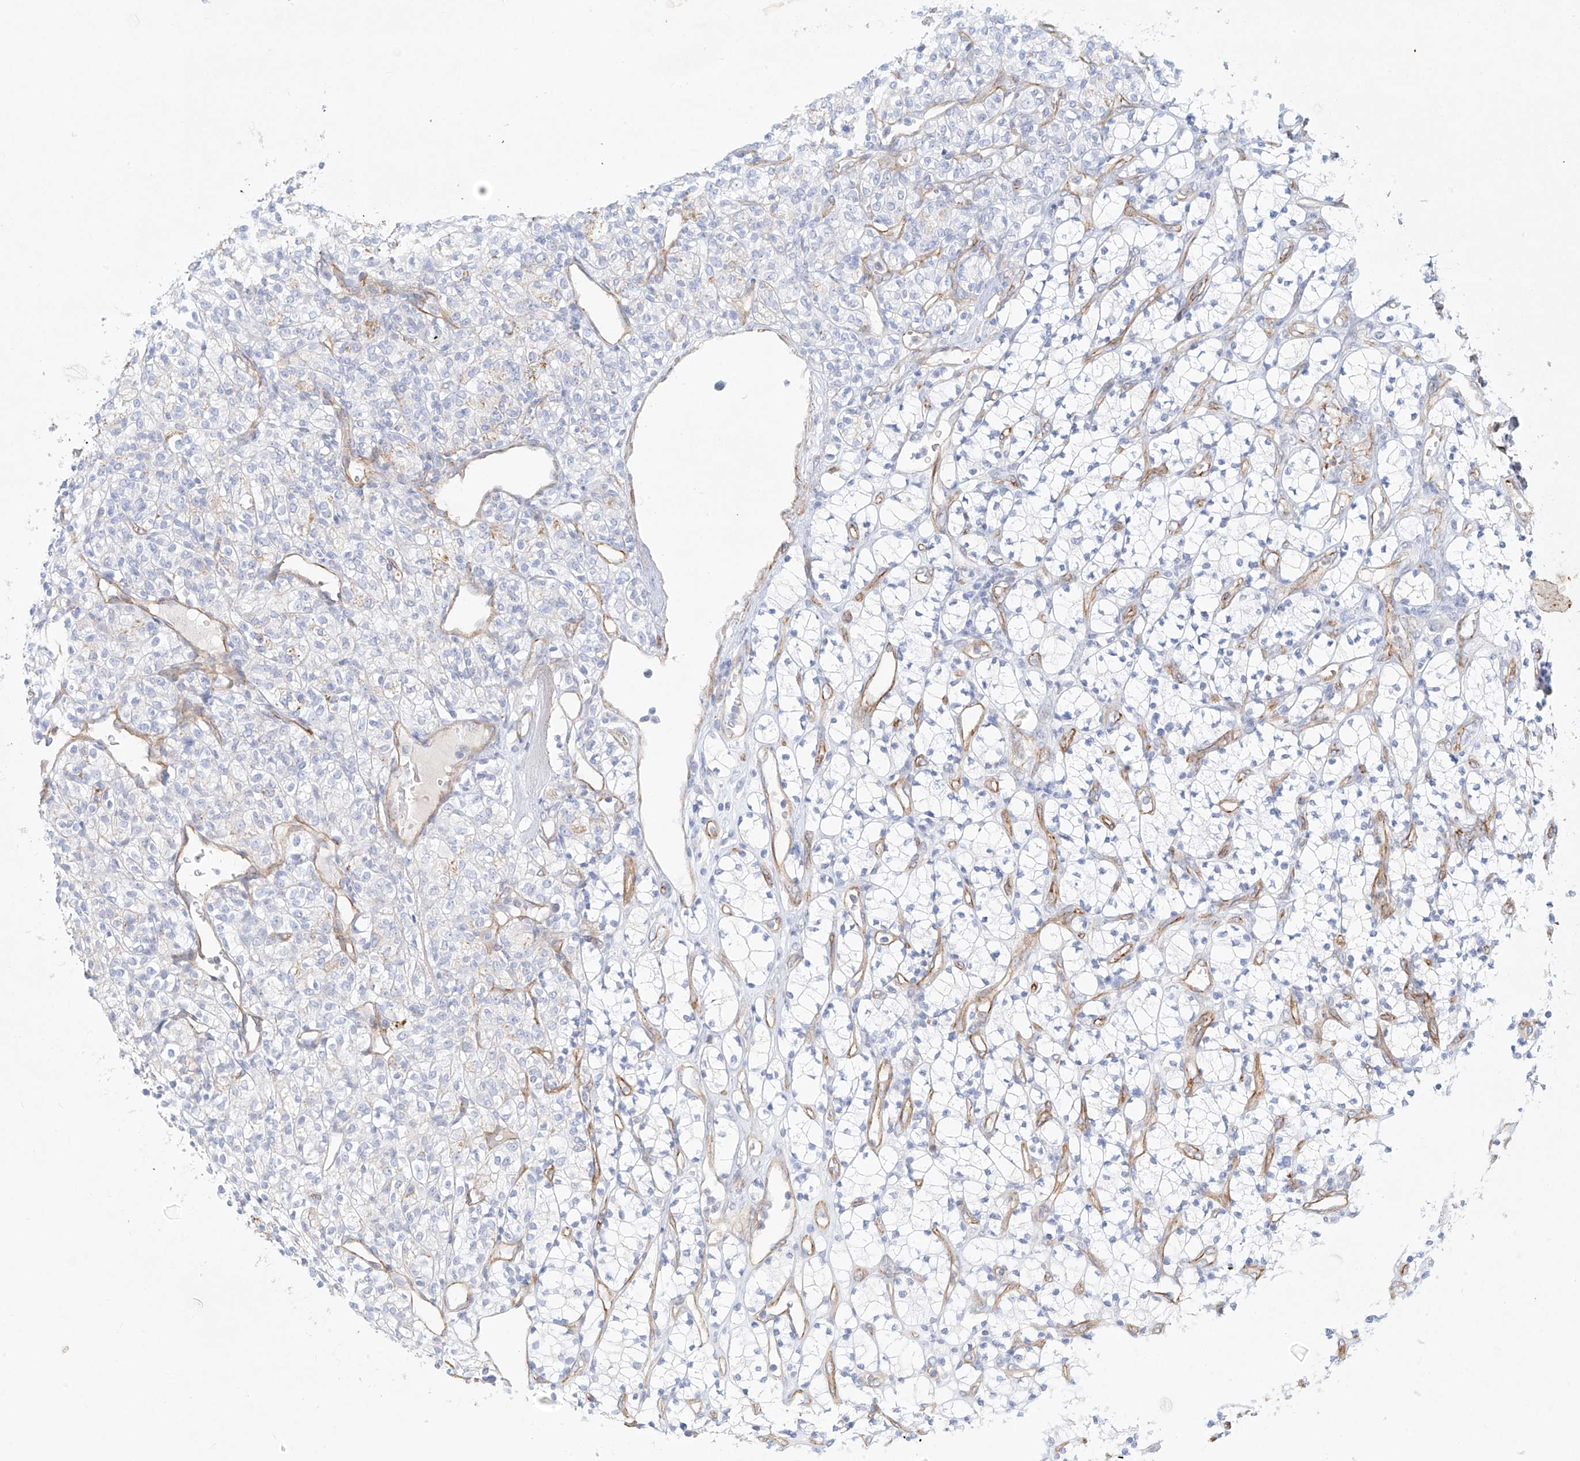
{"staining": {"intensity": "negative", "quantity": "none", "location": "none"}, "tissue": "renal cancer", "cell_type": "Tumor cells", "image_type": "cancer", "snomed": [{"axis": "morphology", "description": "Adenocarcinoma, NOS"}, {"axis": "topography", "description": "Kidney"}], "caption": "This histopathology image is of adenocarcinoma (renal) stained with IHC to label a protein in brown with the nuclei are counter-stained blue. There is no positivity in tumor cells. (DAB immunohistochemistry (IHC), high magnification).", "gene": "REEP2", "patient": {"sex": "male", "age": 77}}